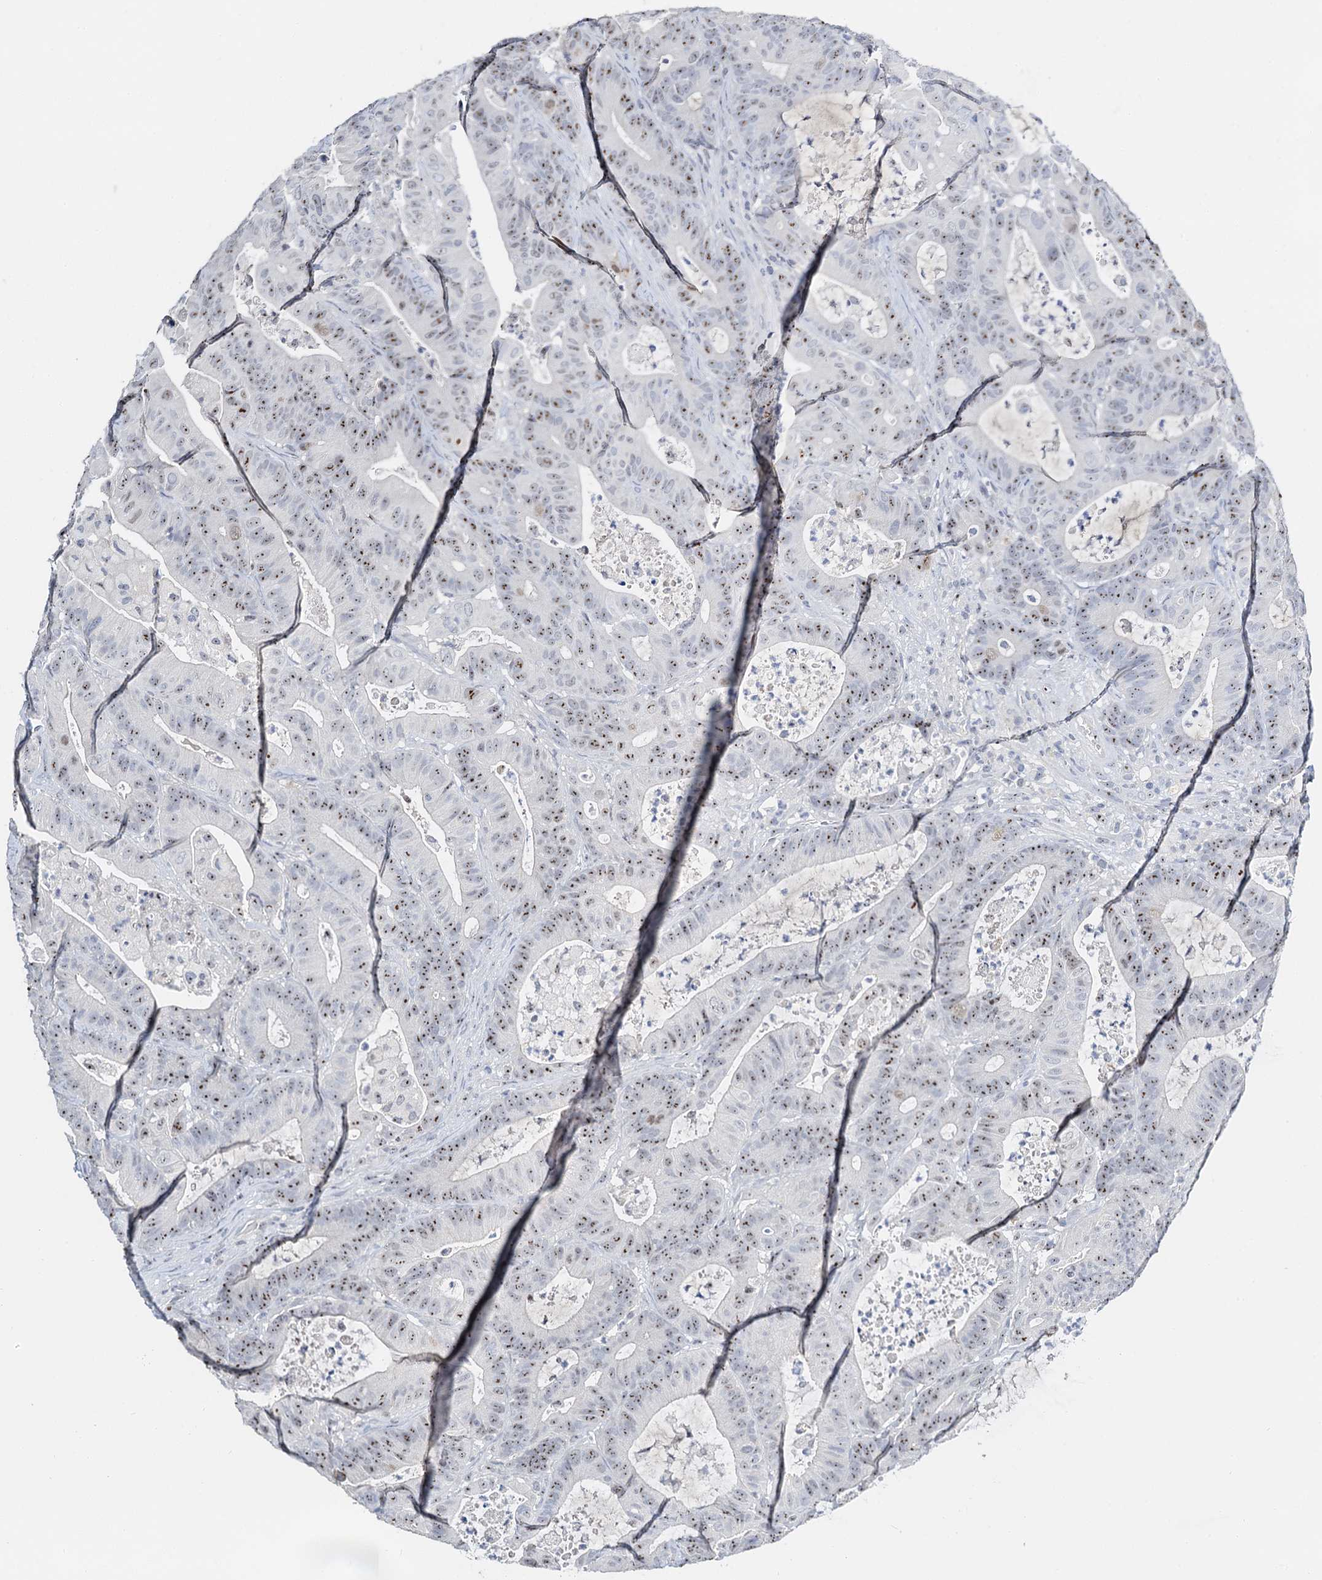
{"staining": {"intensity": "moderate", "quantity": ">75%", "location": "nuclear"}, "tissue": "colorectal cancer", "cell_type": "Tumor cells", "image_type": "cancer", "snomed": [{"axis": "morphology", "description": "Adenocarcinoma, NOS"}, {"axis": "topography", "description": "Colon"}], "caption": "Colorectal adenocarcinoma stained with immunohistochemistry reveals moderate nuclear positivity in about >75% of tumor cells.", "gene": "NOP2", "patient": {"sex": "female", "age": 84}}